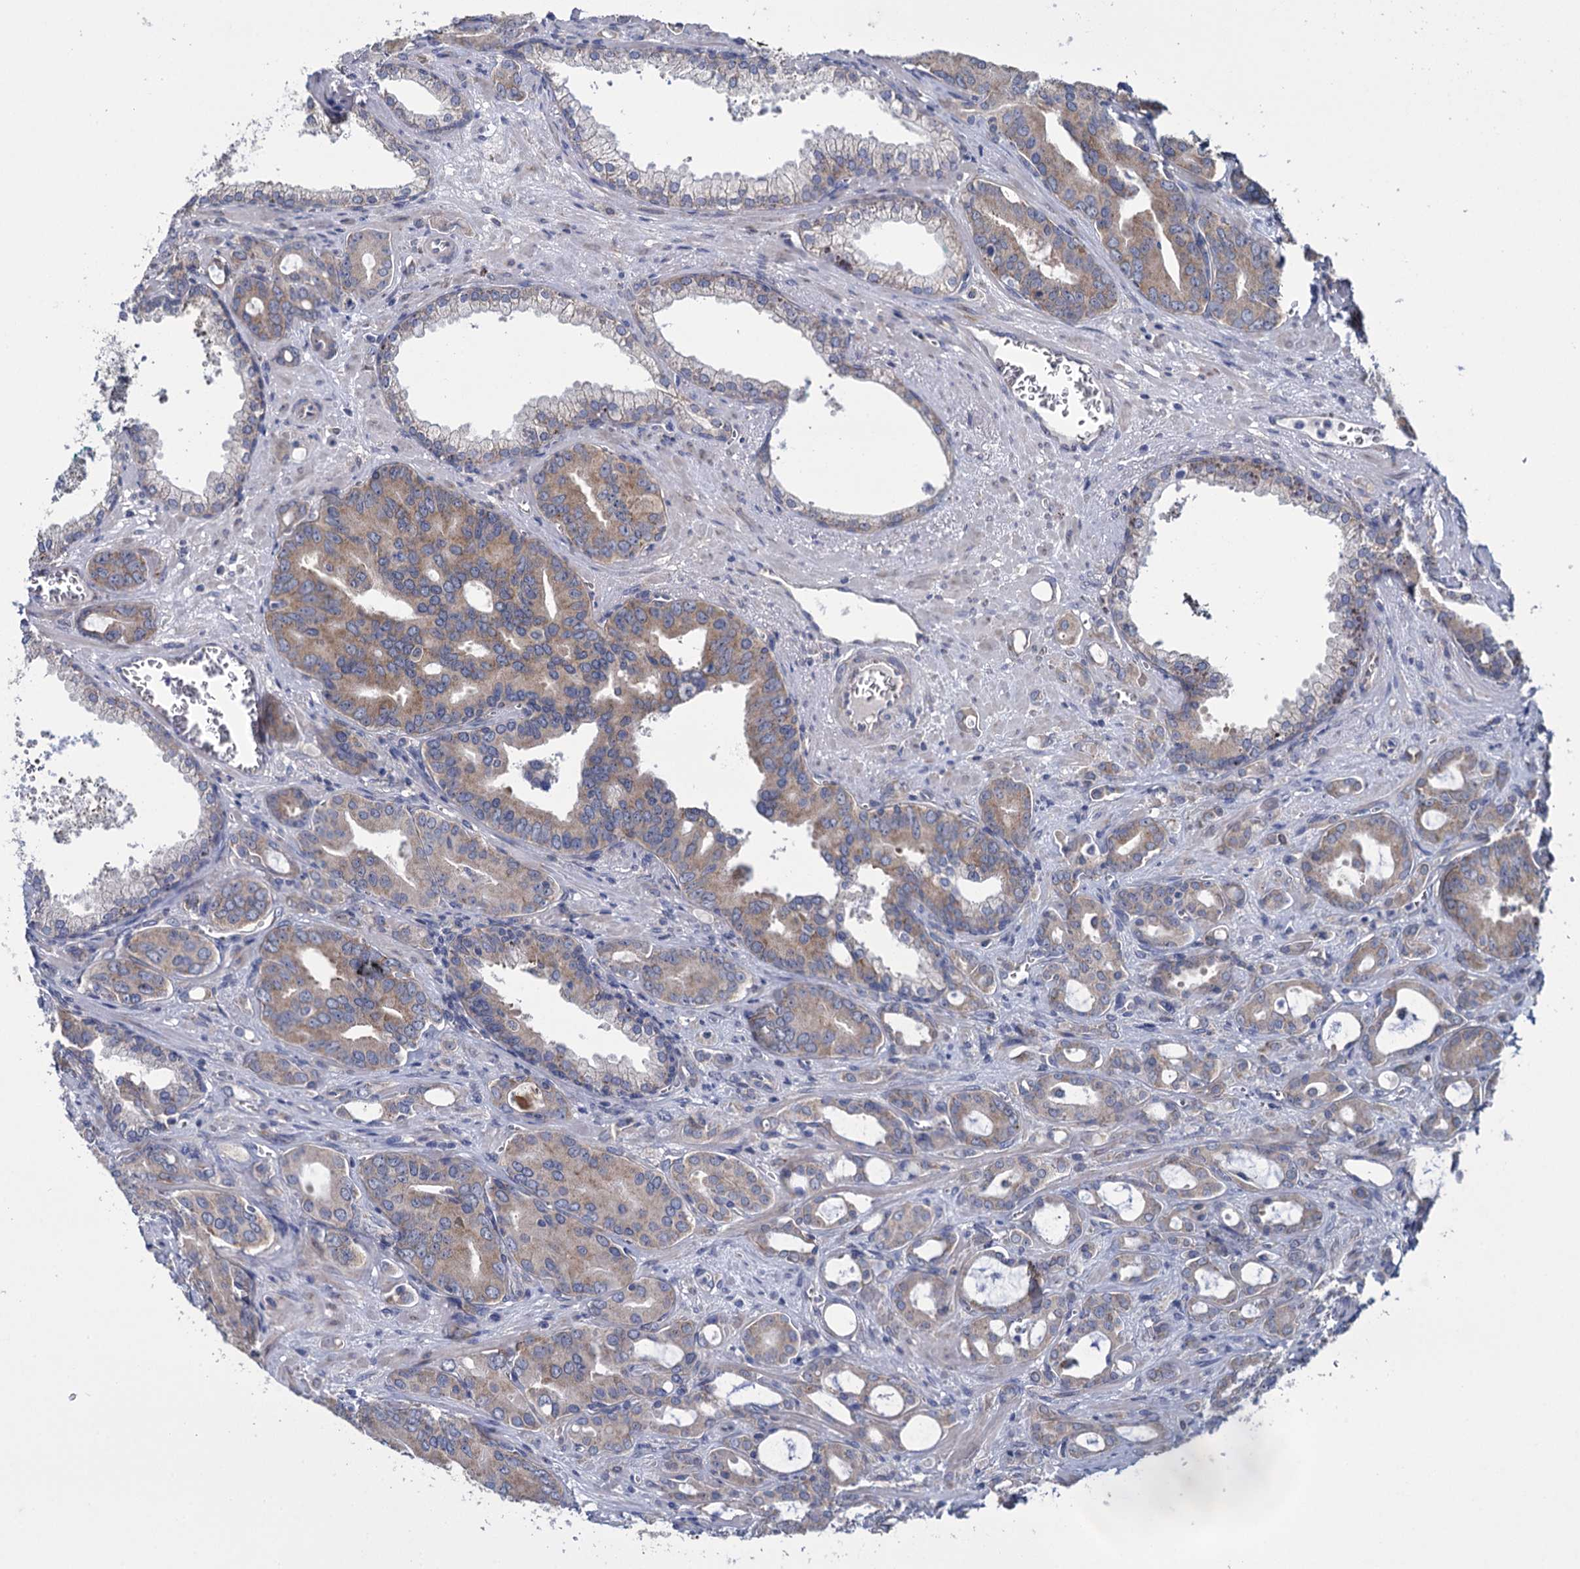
{"staining": {"intensity": "moderate", "quantity": "25%-75%", "location": "cytoplasmic/membranous"}, "tissue": "prostate cancer", "cell_type": "Tumor cells", "image_type": "cancer", "snomed": [{"axis": "morphology", "description": "Adenocarcinoma, High grade"}, {"axis": "topography", "description": "Prostate"}], "caption": "Immunohistochemistry (DAB) staining of human high-grade adenocarcinoma (prostate) demonstrates moderate cytoplasmic/membranous protein staining in approximately 25%-75% of tumor cells. The staining was performed using DAB (3,3'-diaminobenzidine) to visualize the protein expression in brown, while the nuclei were stained in blue with hematoxylin (Magnification: 20x).", "gene": "GSTM2", "patient": {"sex": "male", "age": 72}}